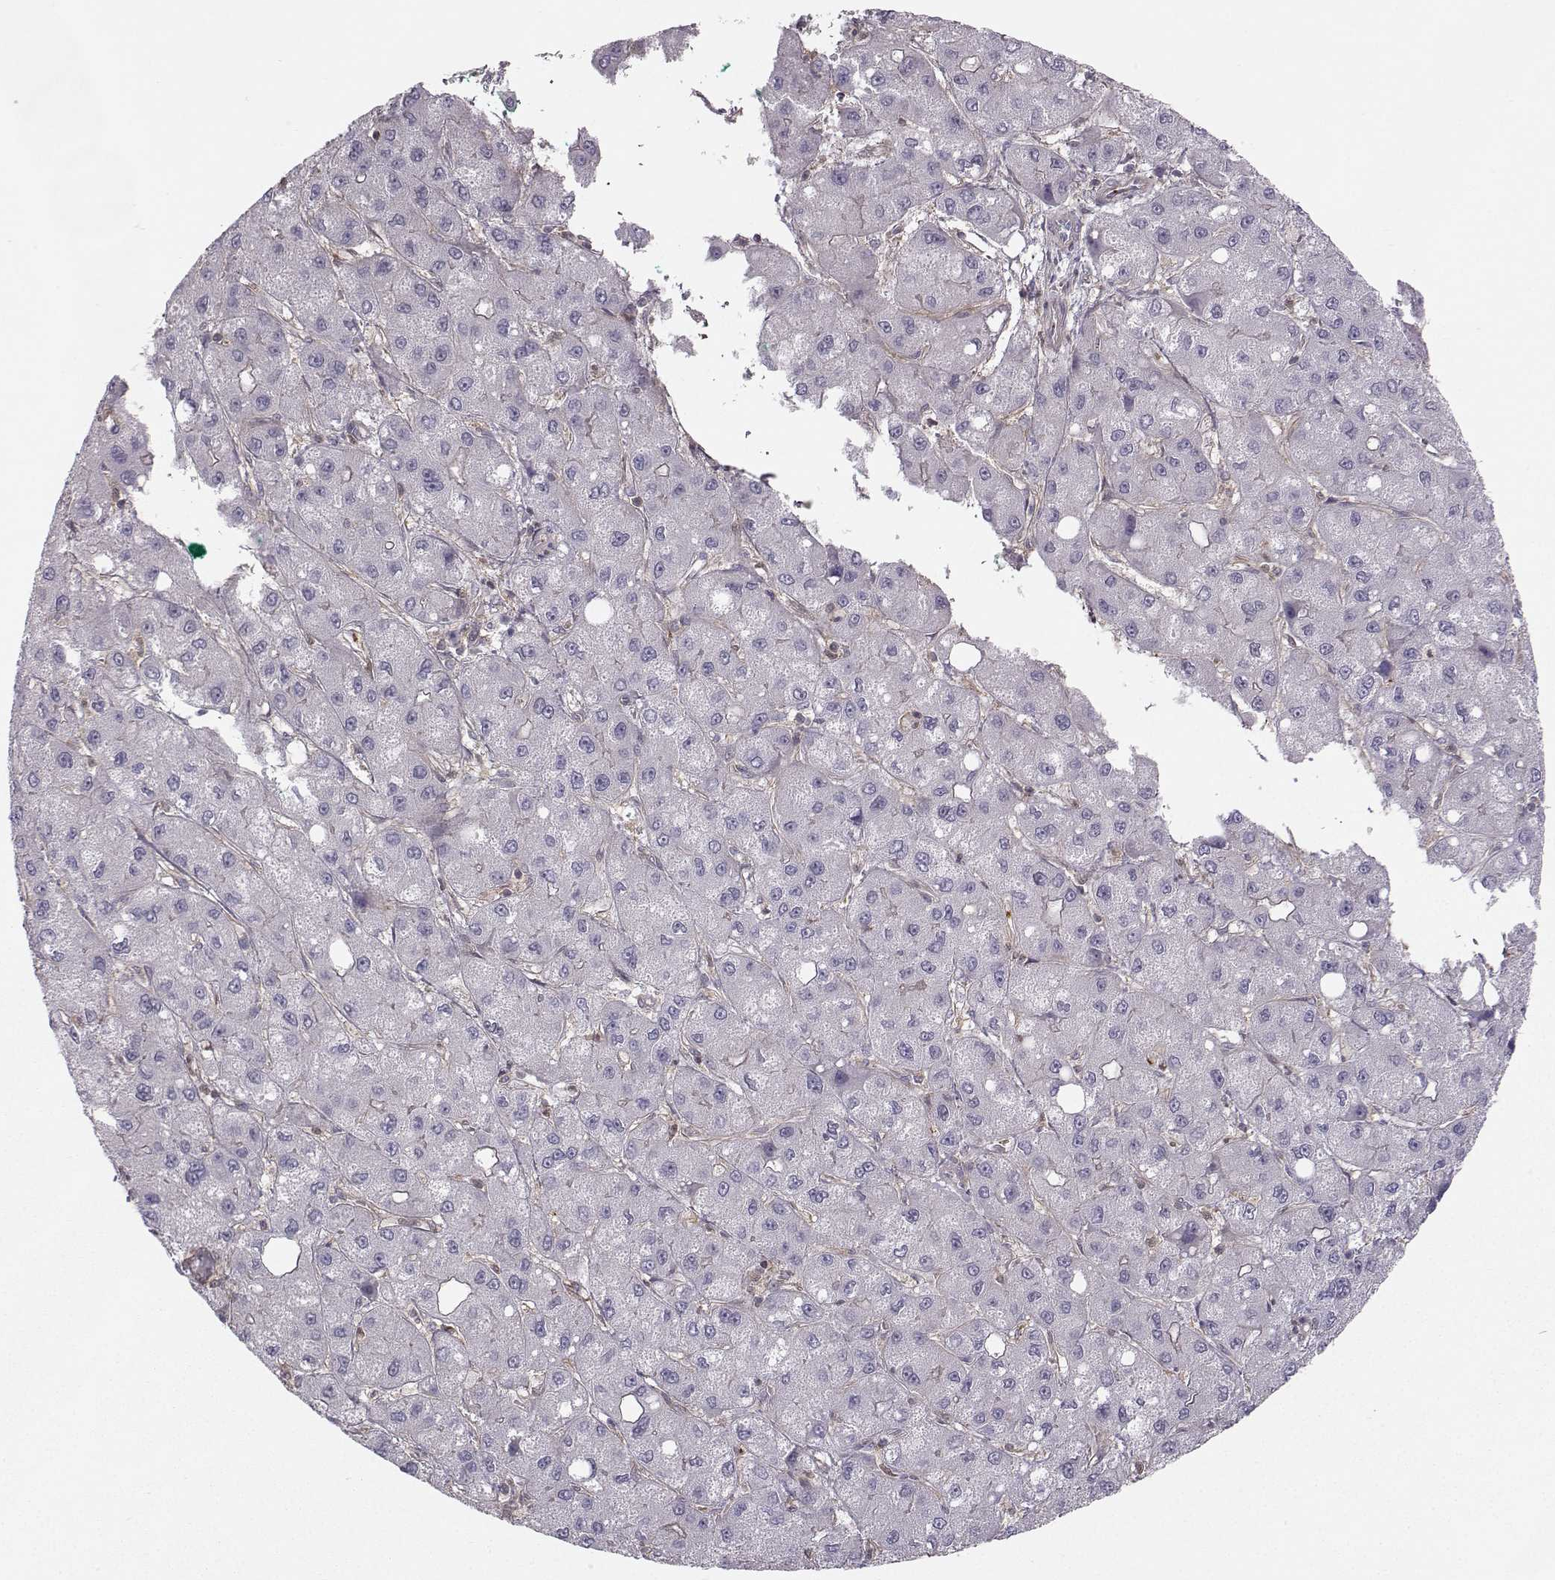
{"staining": {"intensity": "negative", "quantity": "none", "location": "none"}, "tissue": "liver cancer", "cell_type": "Tumor cells", "image_type": "cancer", "snomed": [{"axis": "morphology", "description": "Carcinoma, Hepatocellular, NOS"}, {"axis": "topography", "description": "Liver"}], "caption": "A histopathology image of liver cancer (hepatocellular carcinoma) stained for a protein displays no brown staining in tumor cells.", "gene": "ASB16", "patient": {"sex": "male", "age": 73}}